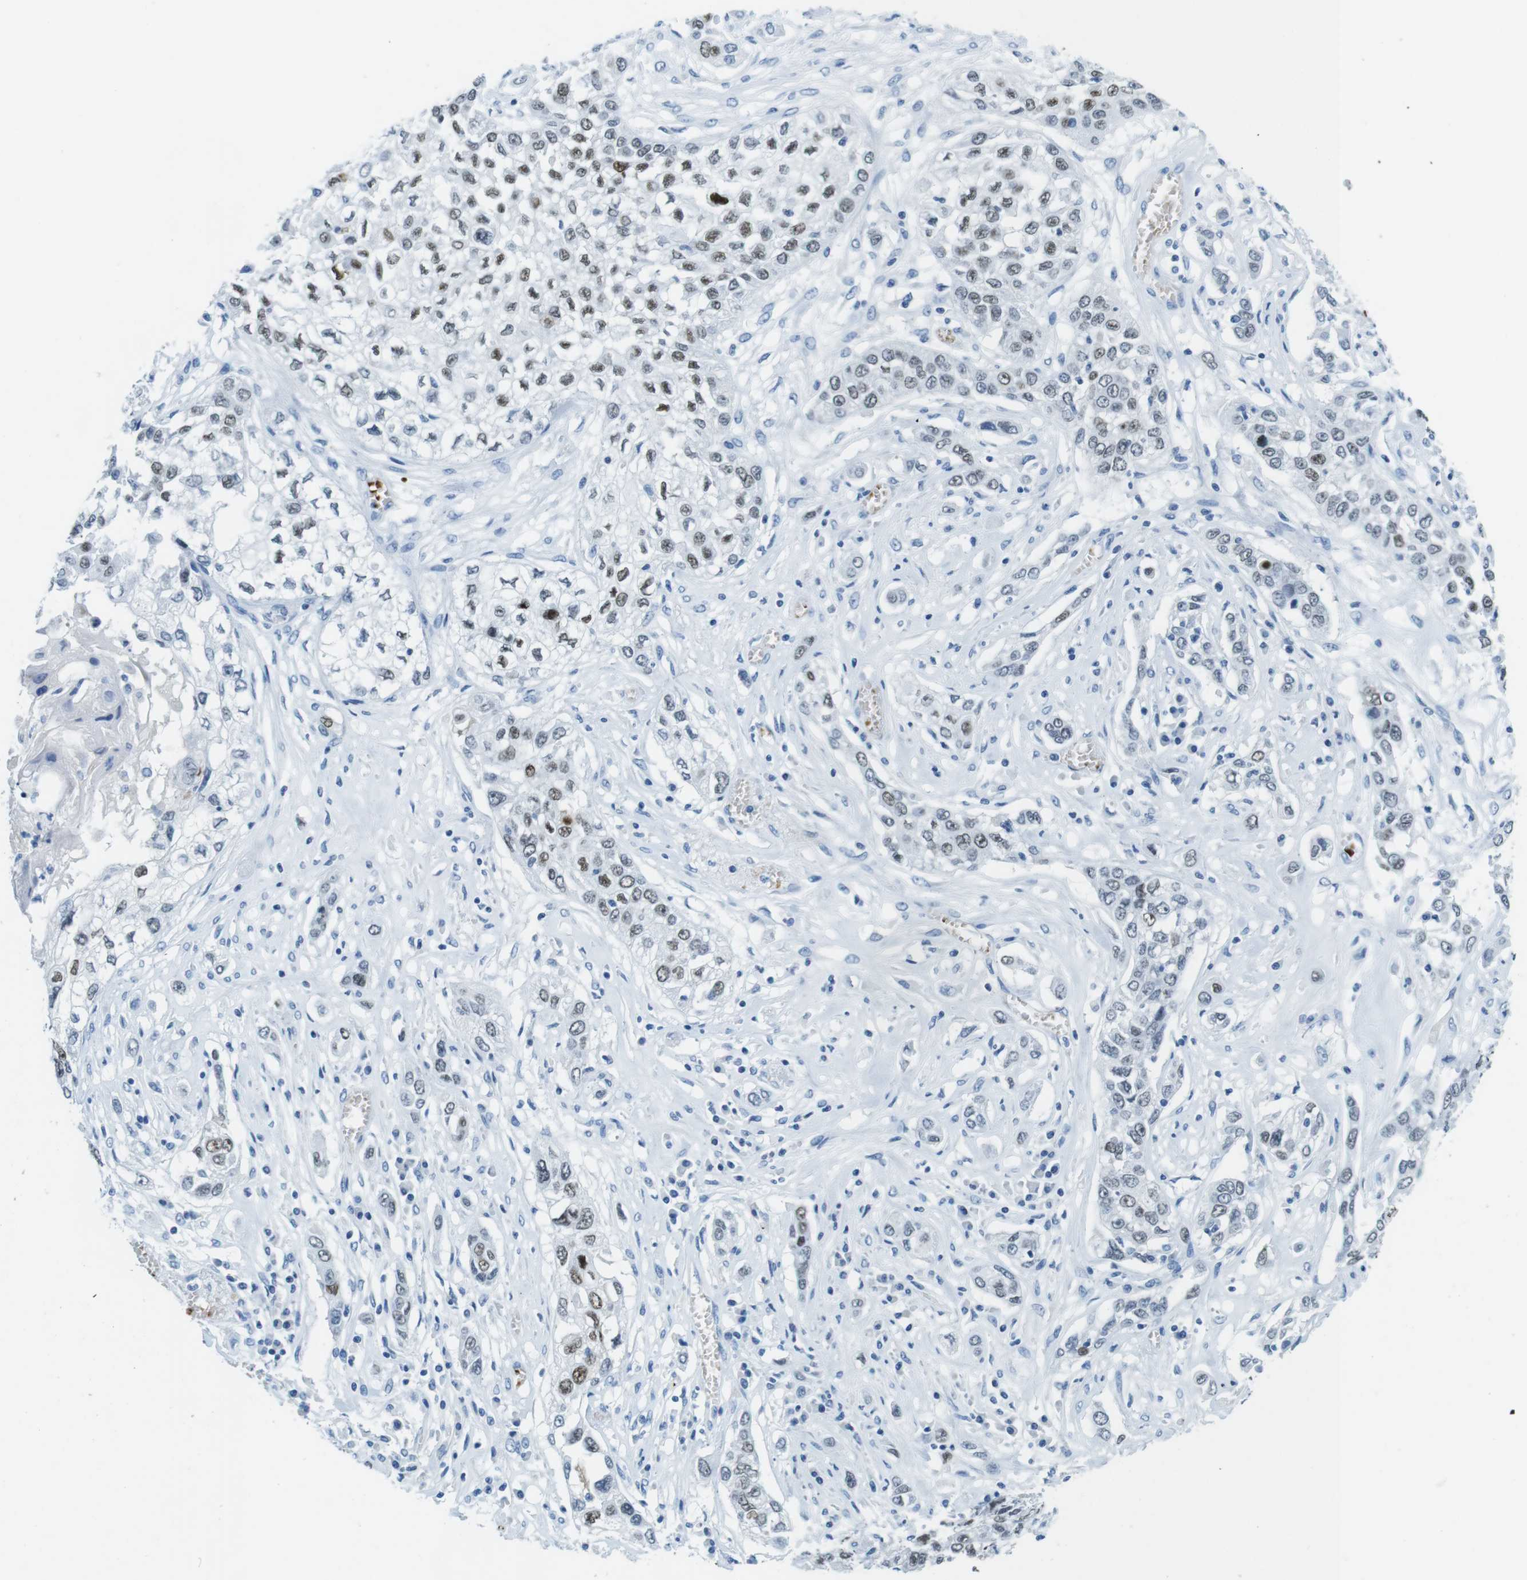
{"staining": {"intensity": "moderate", "quantity": "25%-75%", "location": "nuclear"}, "tissue": "lung cancer", "cell_type": "Tumor cells", "image_type": "cancer", "snomed": [{"axis": "morphology", "description": "Squamous cell carcinoma, NOS"}, {"axis": "topography", "description": "Lung"}], "caption": "Protein staining reveals moderate nuclear staining in approximately 25%-75% of tumor cells in lung cancer (squamous cell carcinoma).", "gene": "TFAP2C", "patient": {"sex": "male", "age": 71}}